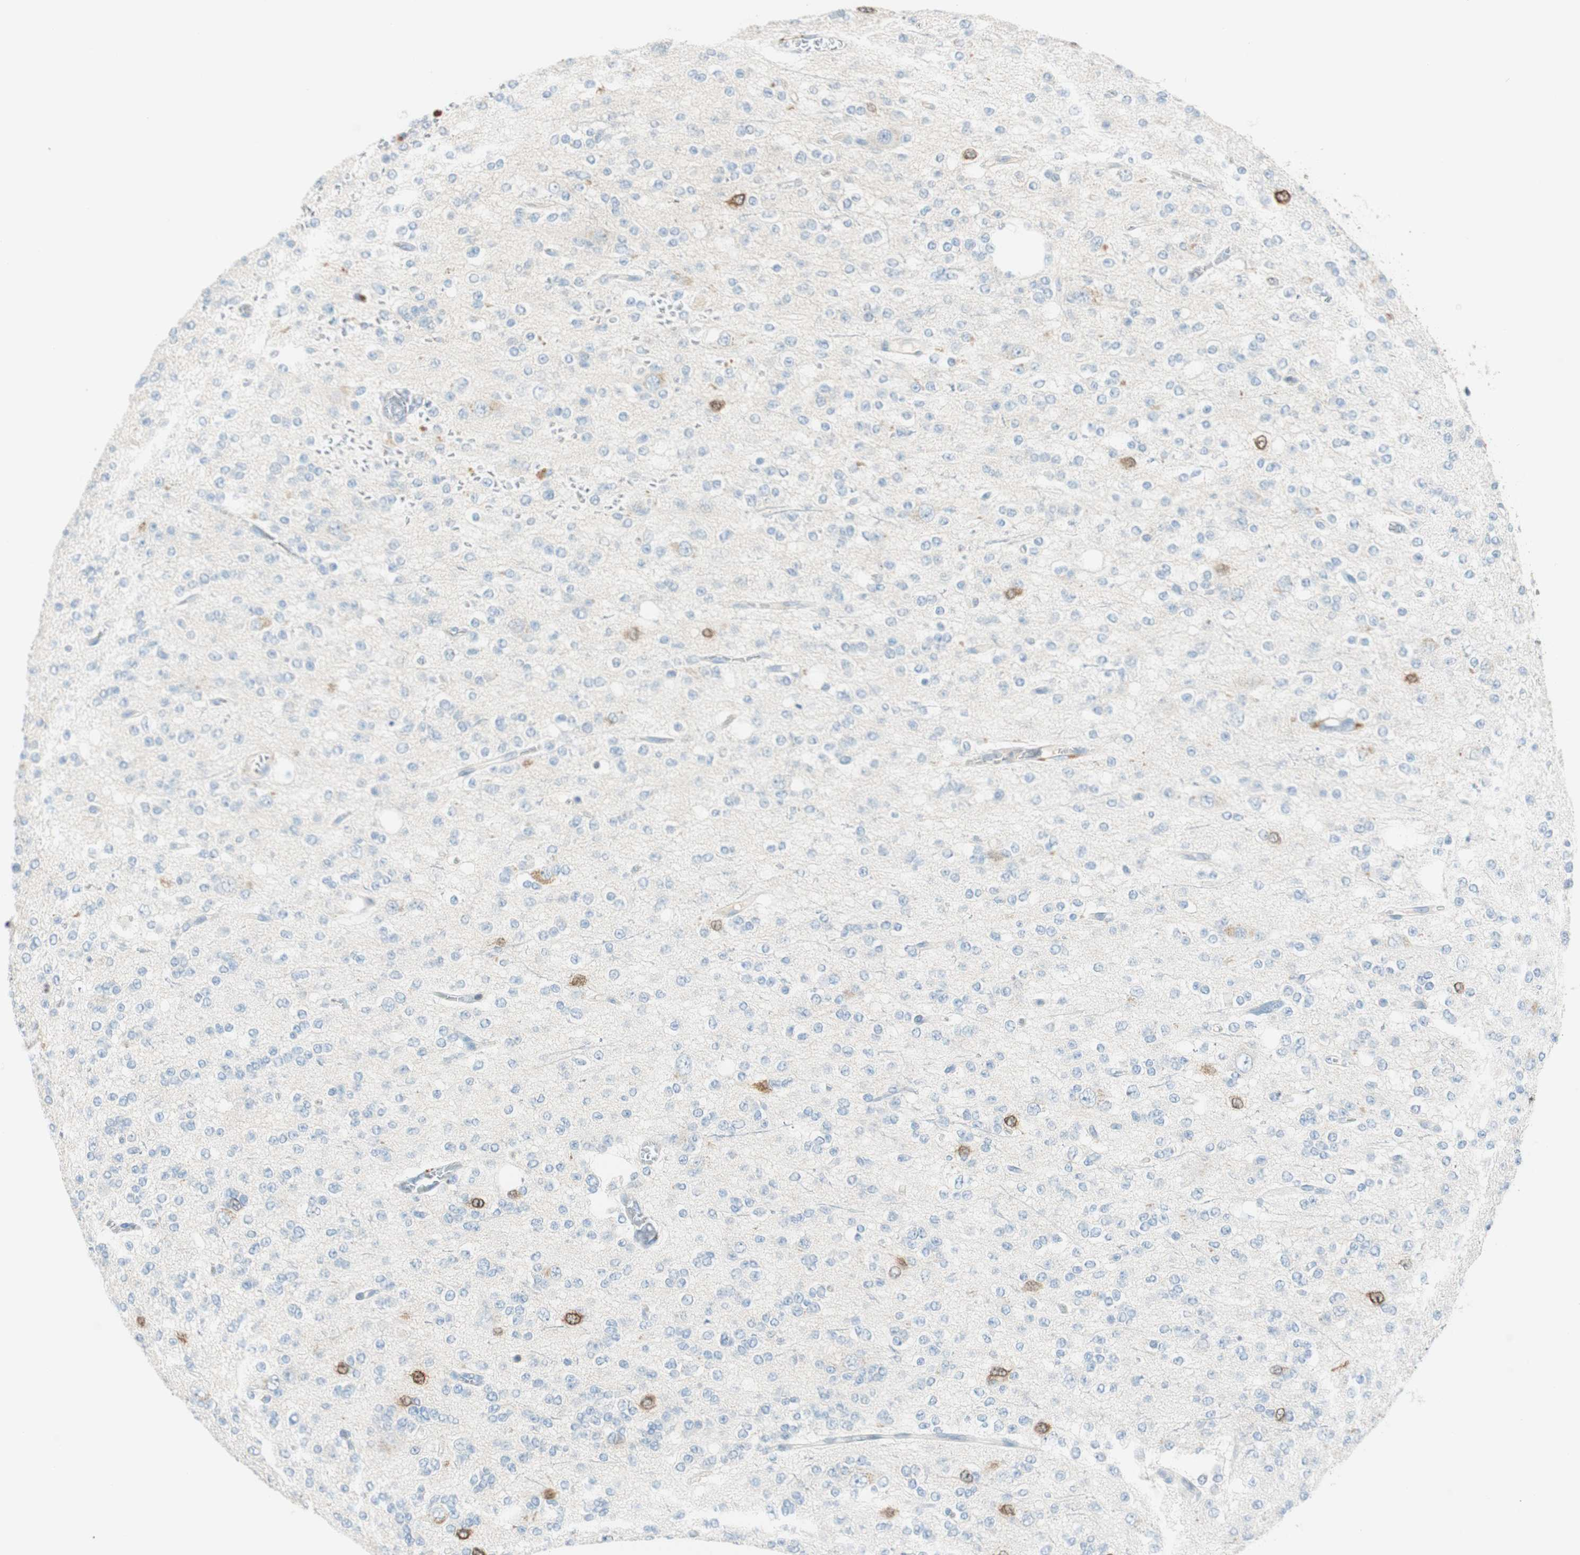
{"staining": {"intensity": "weak", "quantity": "<25%", "location": "cytoplasmic/membranous,nuclear"}, "tissue": "glioma", "cell_type": "Tumor cells", "image_type": "cancer", "snomed": [{"axis": "morphology", "description": "Glioma, malignant, Low grade"}, {"axis": "topography", "description": "Brain"}], "caption": "Photomicrograph shows no significant protein staining in tumor cells of glioma.", "gene": "PTTG1", "patient": {"sex": "male", "age": 38}}